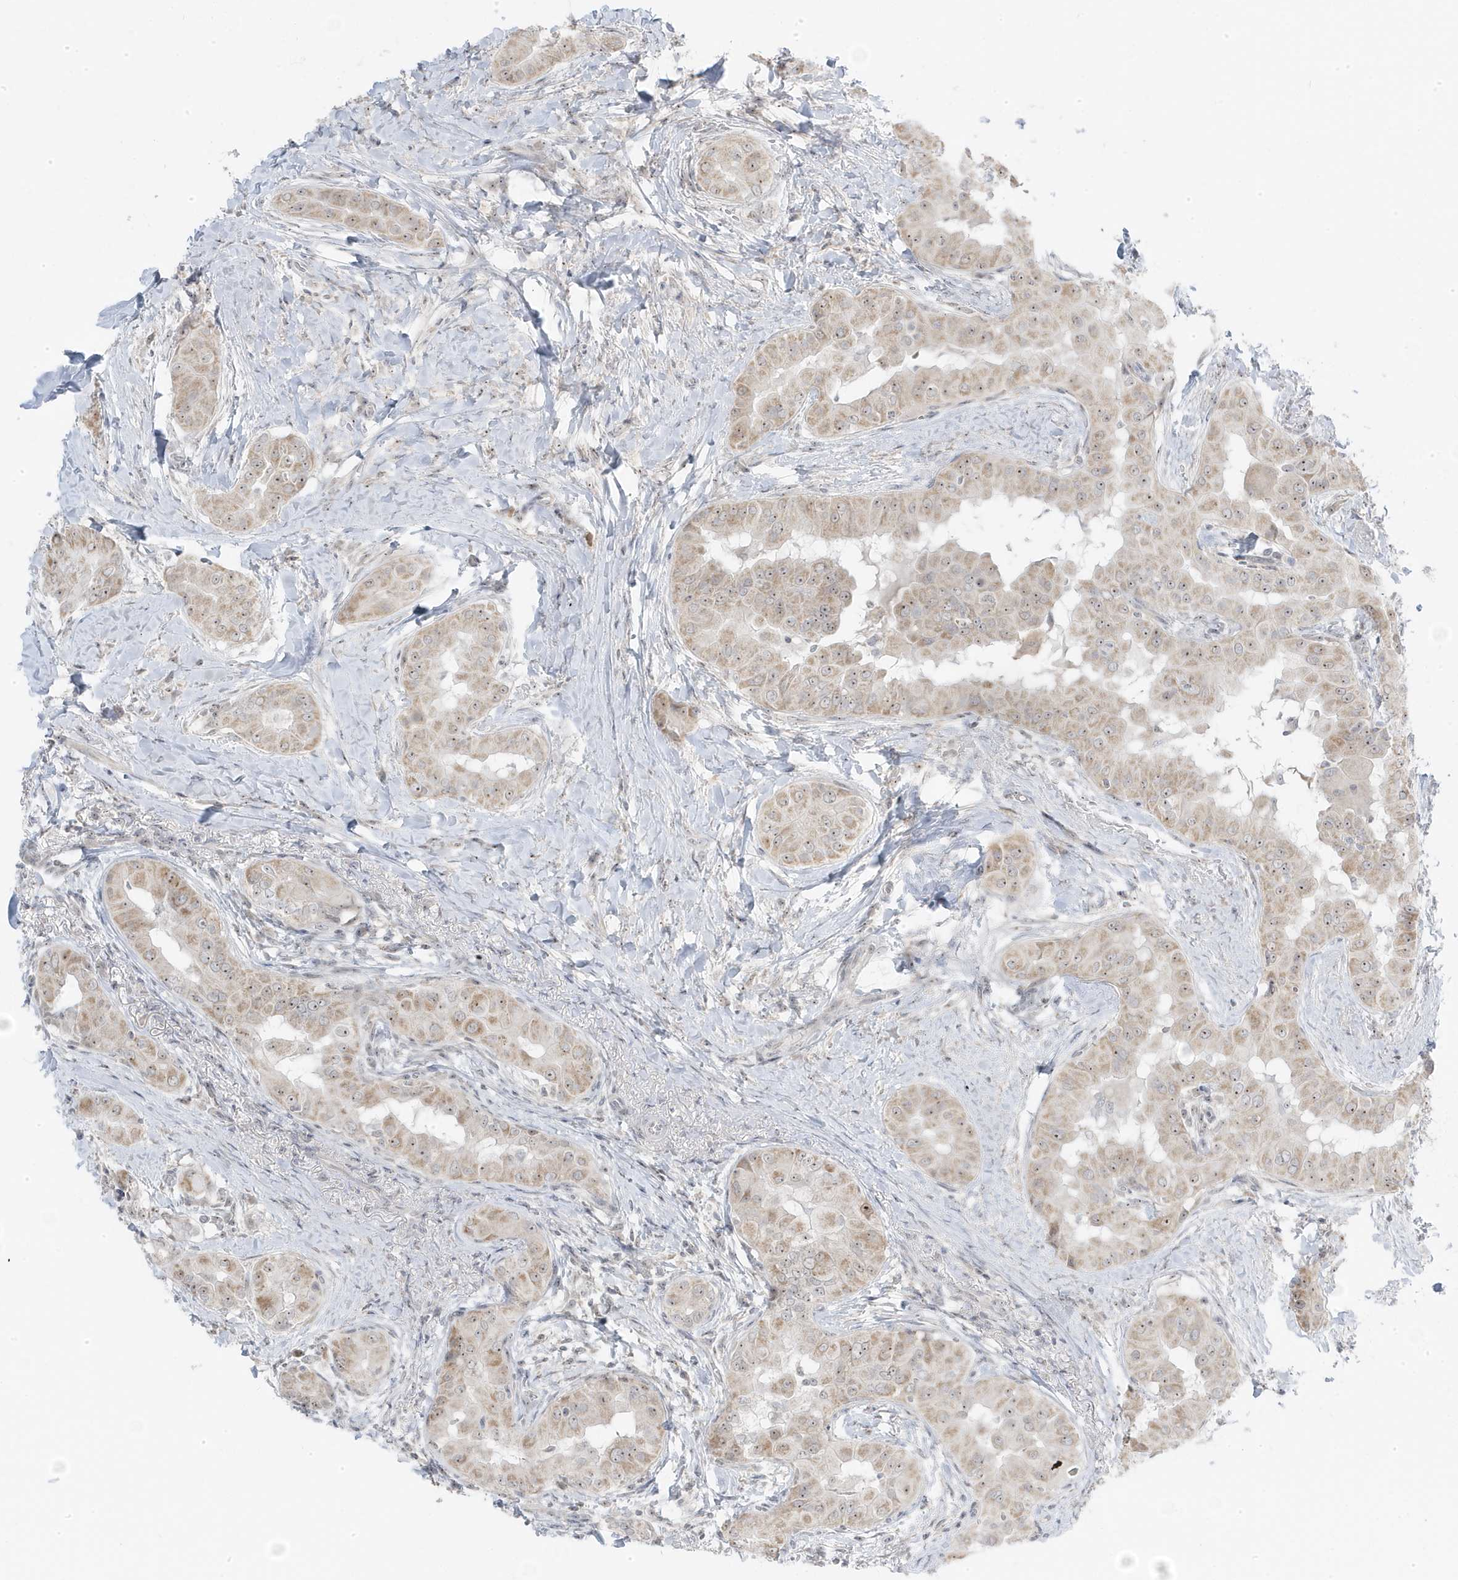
{"staining": {"intensity": "weak", "quantity": ">75%", "location": "cytoplasmic/membranous,nuclear"}, "tissue": "thyroid cancer", "cell_type": "Tumor cells", "image_type": "cancer", "snomed": [{"axis": "morphology", "description": "Papillary adenocarcinoma, NOS"}, {"axis": "topography", "description": "Thyroid gland"}], "caption": "Weak cytoplasmic/membranous and nuclear positivity for a protein is present in about >75% of tumor cells of thyroid cancer using immunohistochemistry (IHC).", "gene": "TSEN15", "patient": {"sex": "male", "age": 33}}